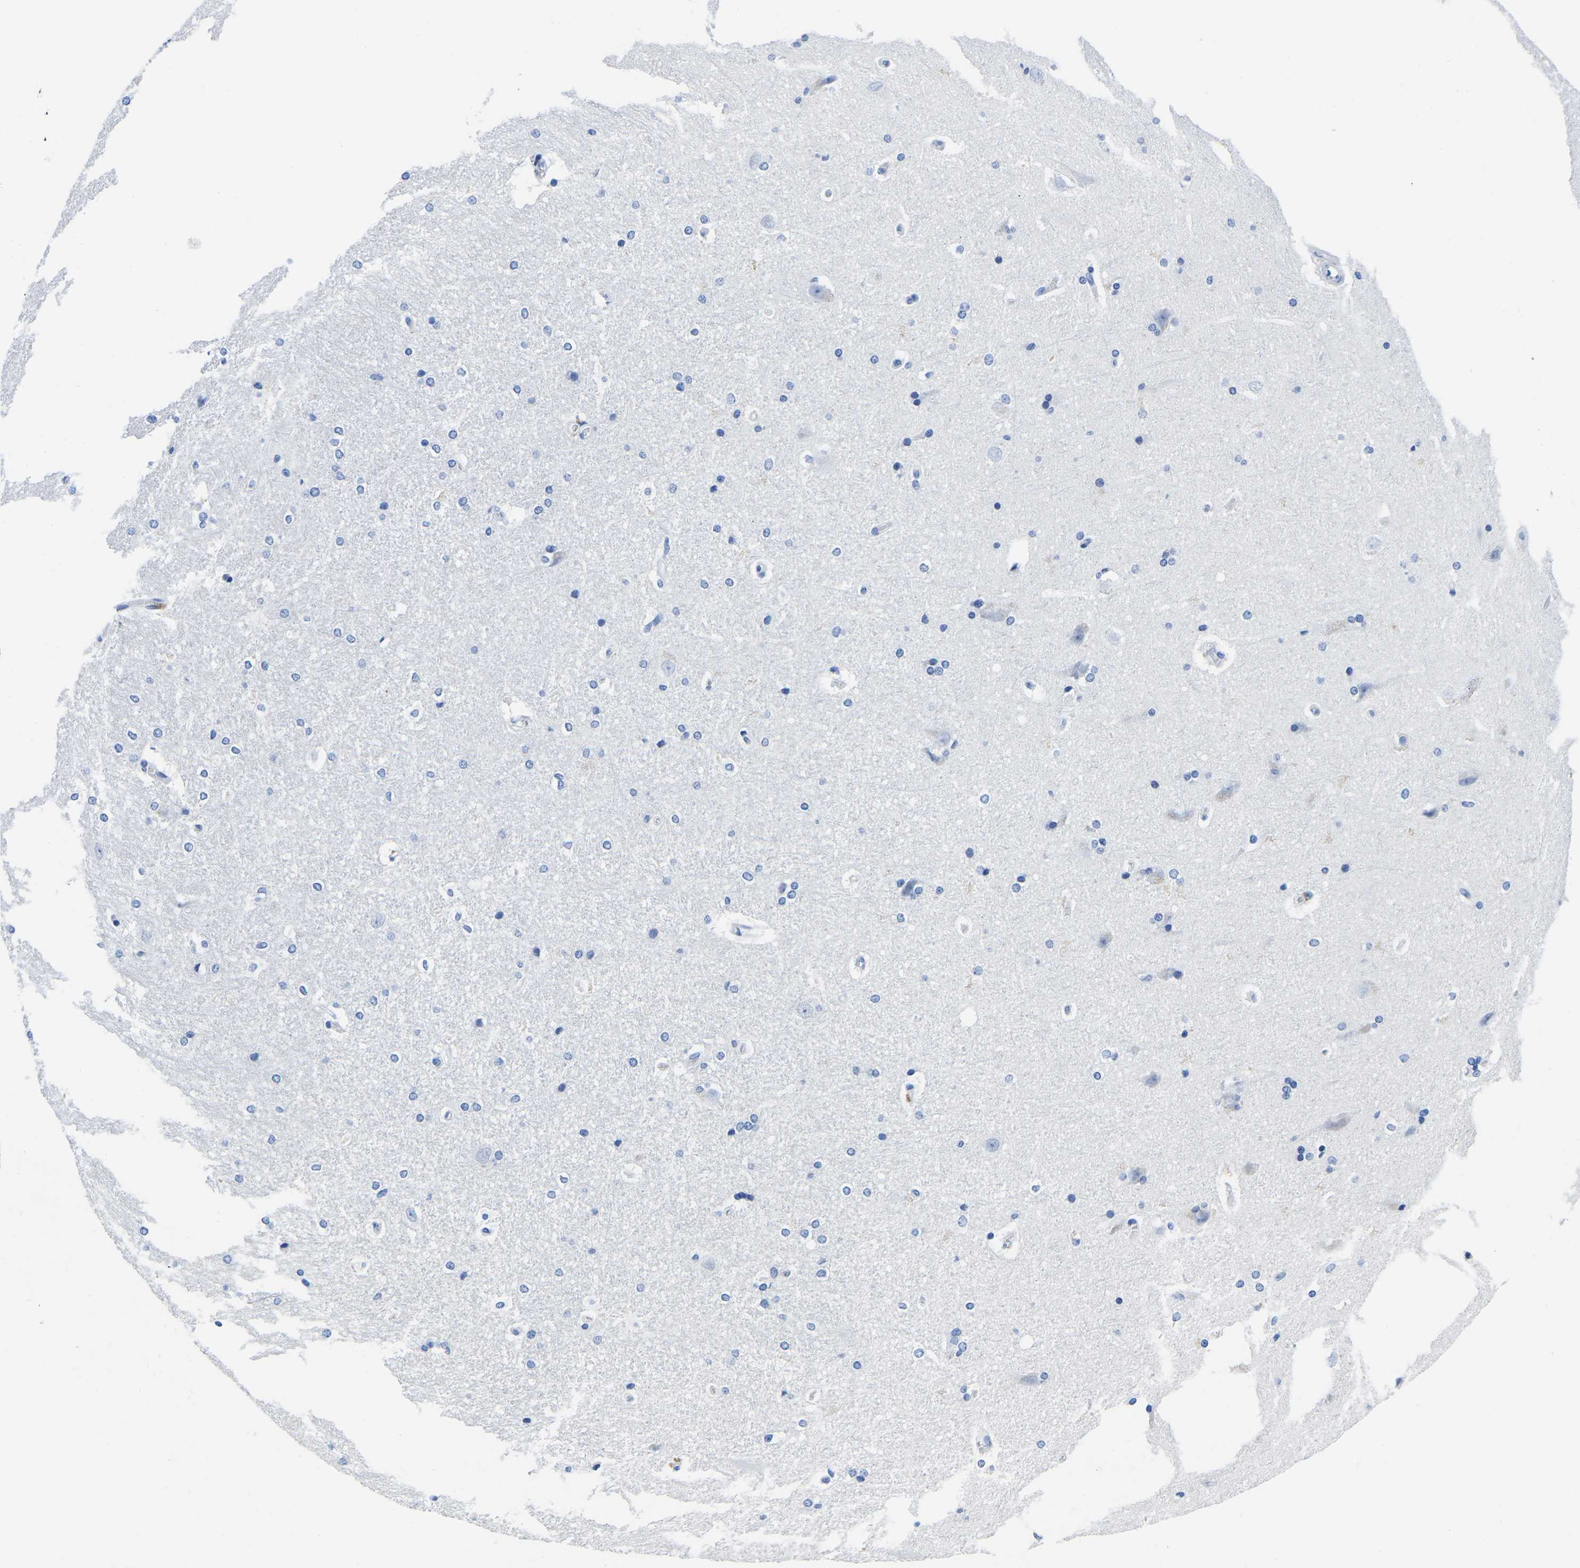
{"staining": {"intensity": "negative", "quantity": "none", "location": "none"}, "tissue": "hippocampus", "cell_type": "Glial cells", "image_type": "normal", "snomed": [{"axis": "morphology", "description": "Normal tissue, NOS"}, {"axis": "topography", "description": "Hippocampus"}], "caption": "IHC photomicrograph of normal human hippocampus stained for a protein (brown), which displays no positivity in glial cells. (DAB immunohistochemistry (IHC) with hematoxylin counter stain).", "gene": "CYP1A2", "patient": {"sex": "female", "age": 19}}